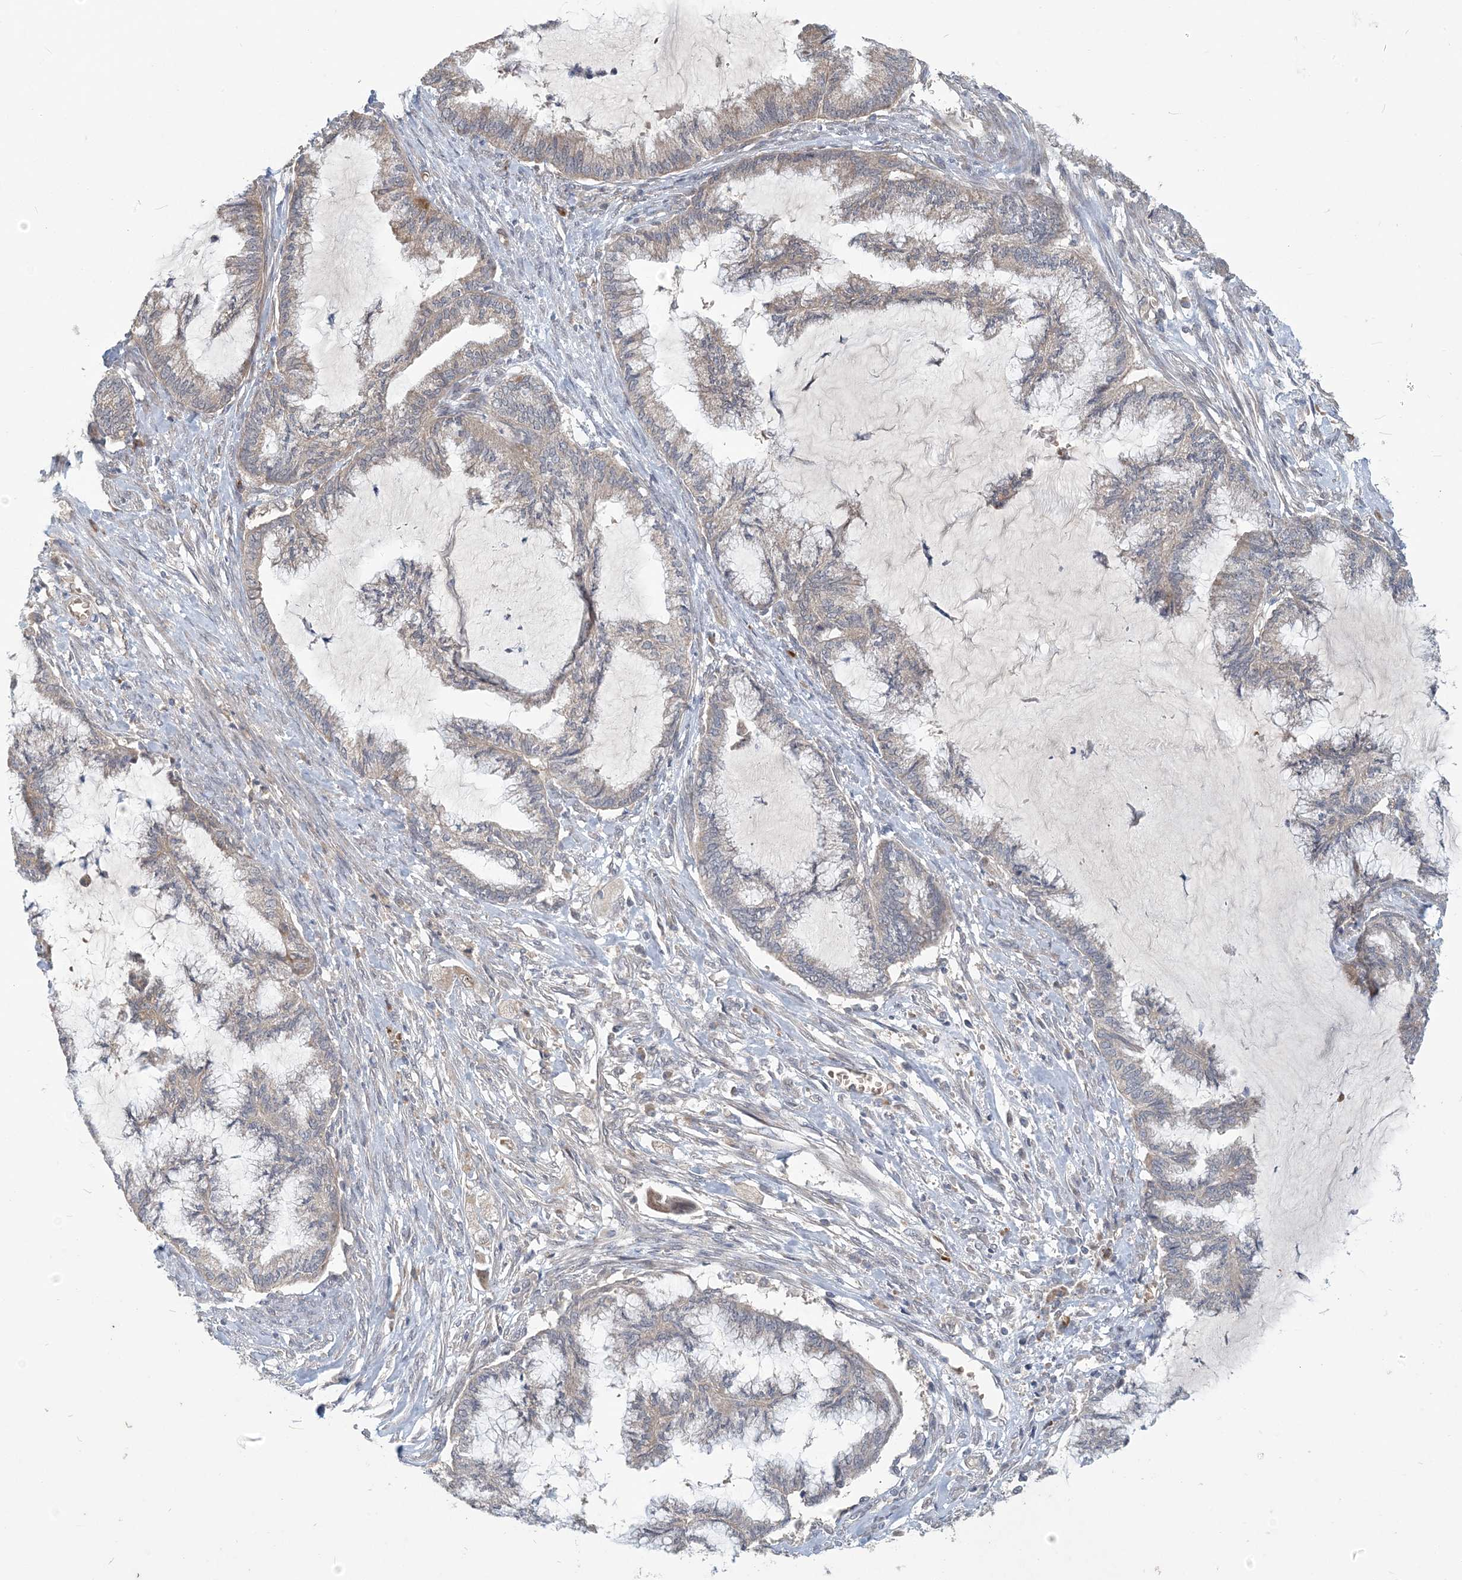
{"staining": {"intensity": "weak", "quantity": "<25%", "location": "cytoplasmic/membranous"}, "tissue": "endometrial cancer", "cell_type": "Tumor cells", "image_type": "cancer", "snomed": [{"axis": "morphology", "description": "Adenocarcinoma, NOS"}, {"axis": "topography", "description": "Endometrium"}], "caption": "Immunohistochemistry (IHC) image of adenocarcinoma (endometrial) stained for a protein (brown), which demonstrates no expression in tumor cells.", "gene": "PUSL1", "patient": {"sex": "female", "age": 86}}